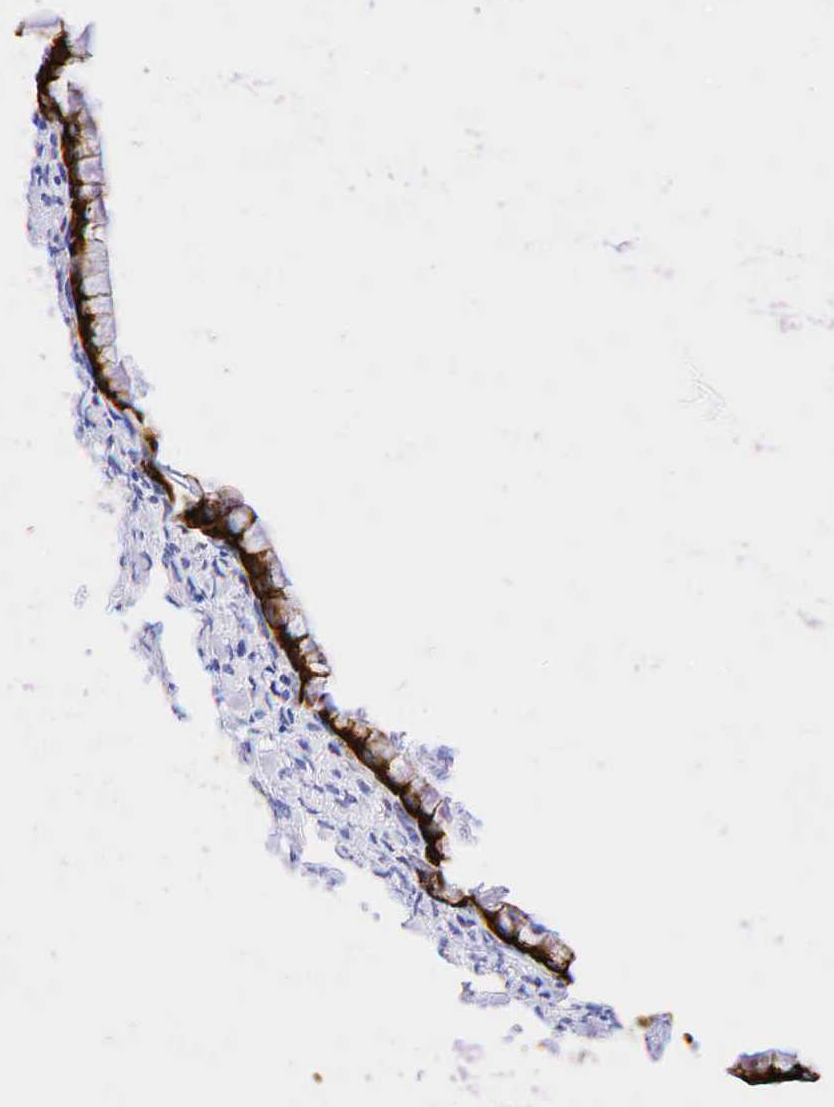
{"staining": {"intensity": "strong", "quantity": ">75%", "location": "cytoplasmic/membranous"}, "tissue": "ovarian cancer", "cell_type": "Tumor cells", "image_type": "cancer", "snomed": [{"axis": "morphology", "description": "Cystadenocarcinoma, mucinous, NOS"}, {"axis": "topography", "description": "Ovary"}], "caption": "Tumor cells show high levels of strong cytoplasmic/membranous expression in about >75% of cells in mucinous cystadenocarcinoma (ovarian). The staining was performed using DAB, with brown indicating positive protein expression. Nuclei are stained blue with hematoxylin.", "gene": "KRT19", "patient": {"sex": "female", "age": 25}}